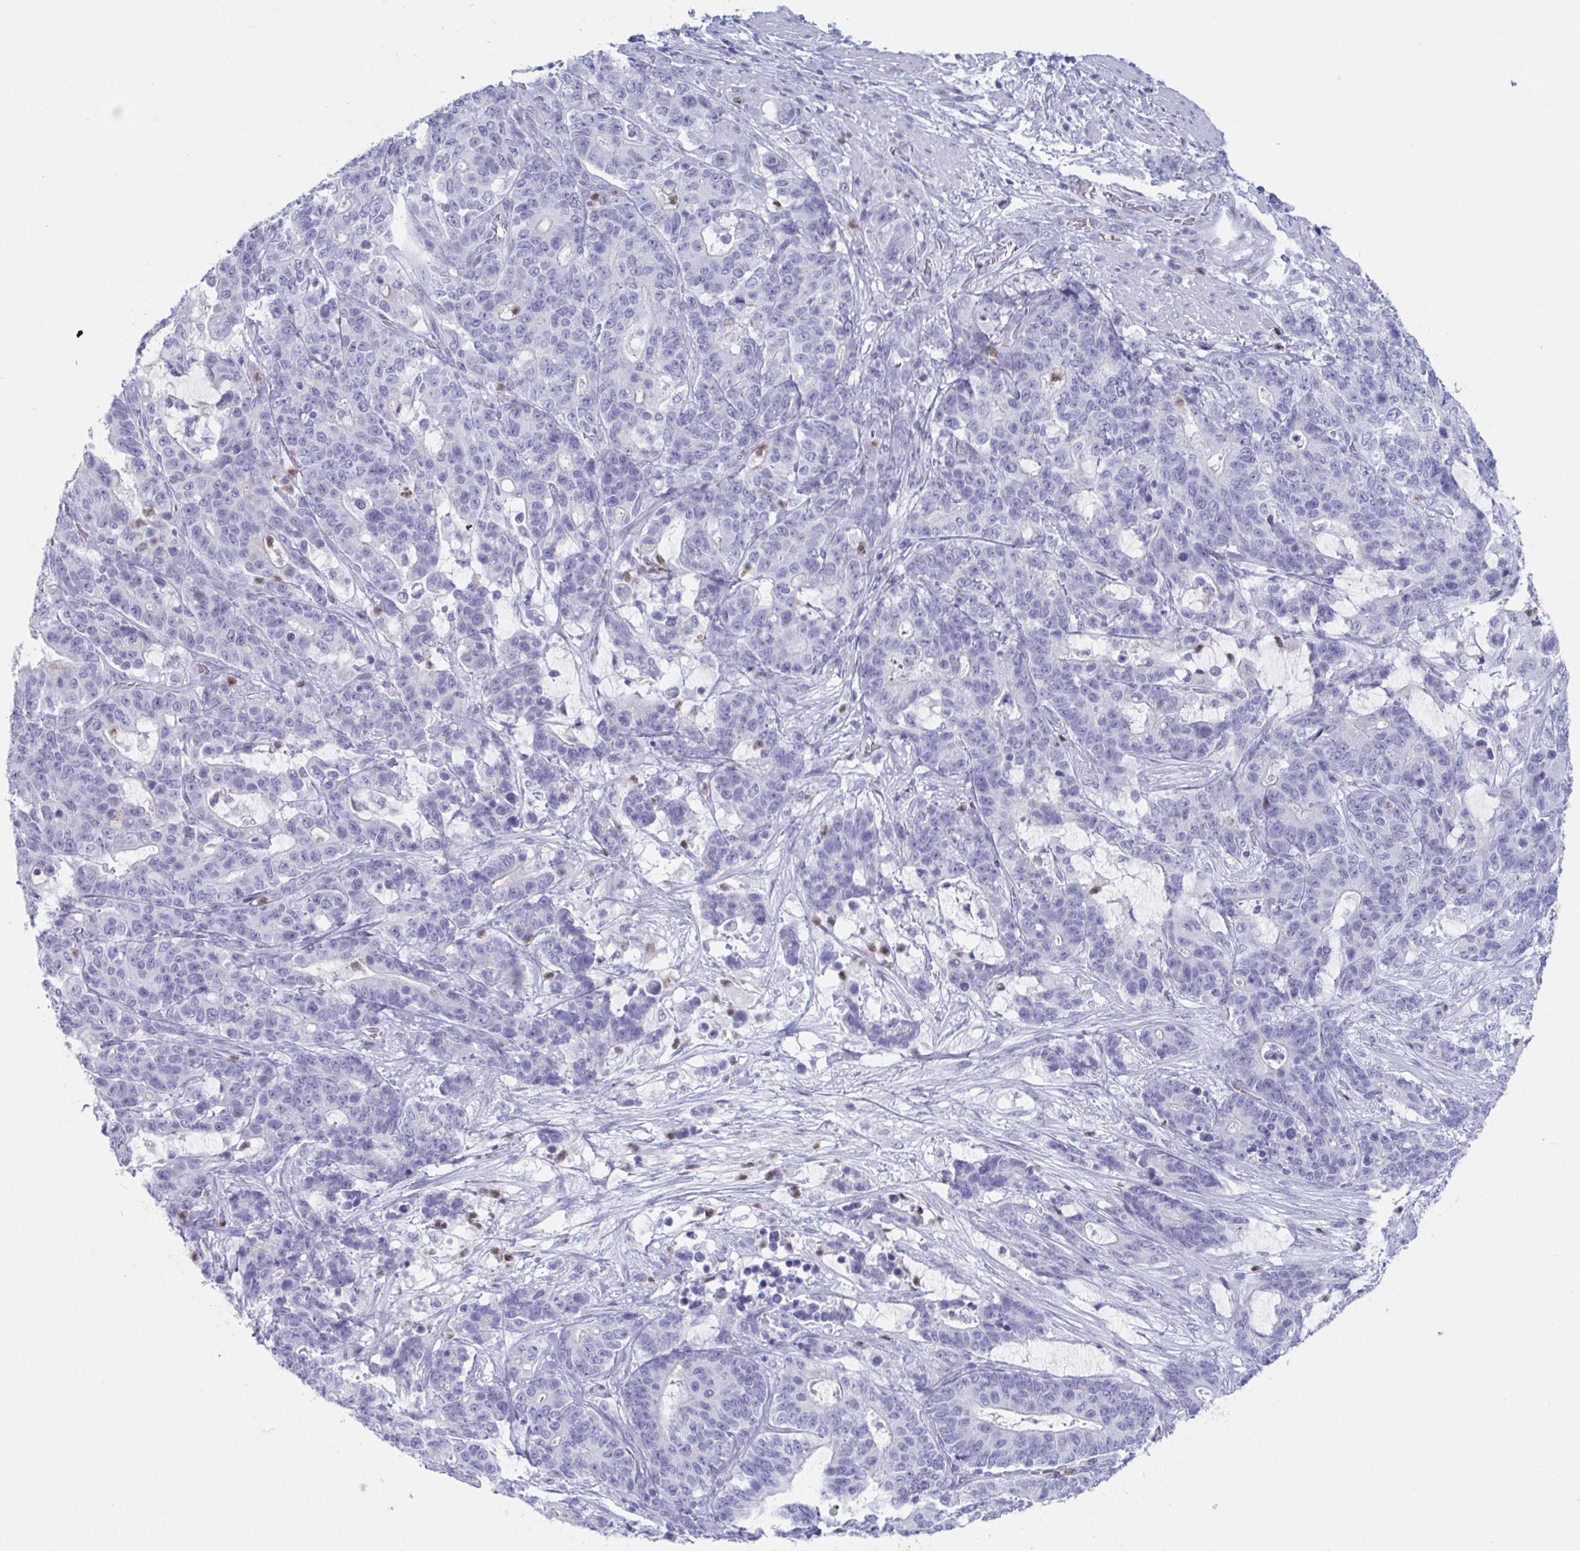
{"staining": {"intensity": "negative", "quantity": "none", "location": "none"}, "tissue": "stomach cancer", "cell_type": "Tumor cells", "image_type": "cancer", "snomed": [{"axis": "morphology", "description": "Normal tissue, NOS"}, {"axis": "morphology", "description": "Adenocarcinoma, NOS"}, {"axis": "topography", "description": "Stomach"}], "caption": "DAB (3,3'-diaminobenzidine) immunohistochemical staining of human adenocarcinoma (stomach) shows no significant staining in tumor cells. (DAB immunohistochemistry (IHC) with hematoxylin counter stain).", "gene": "CYP4F11", "patient": {"sex": "female", "age": 64}}